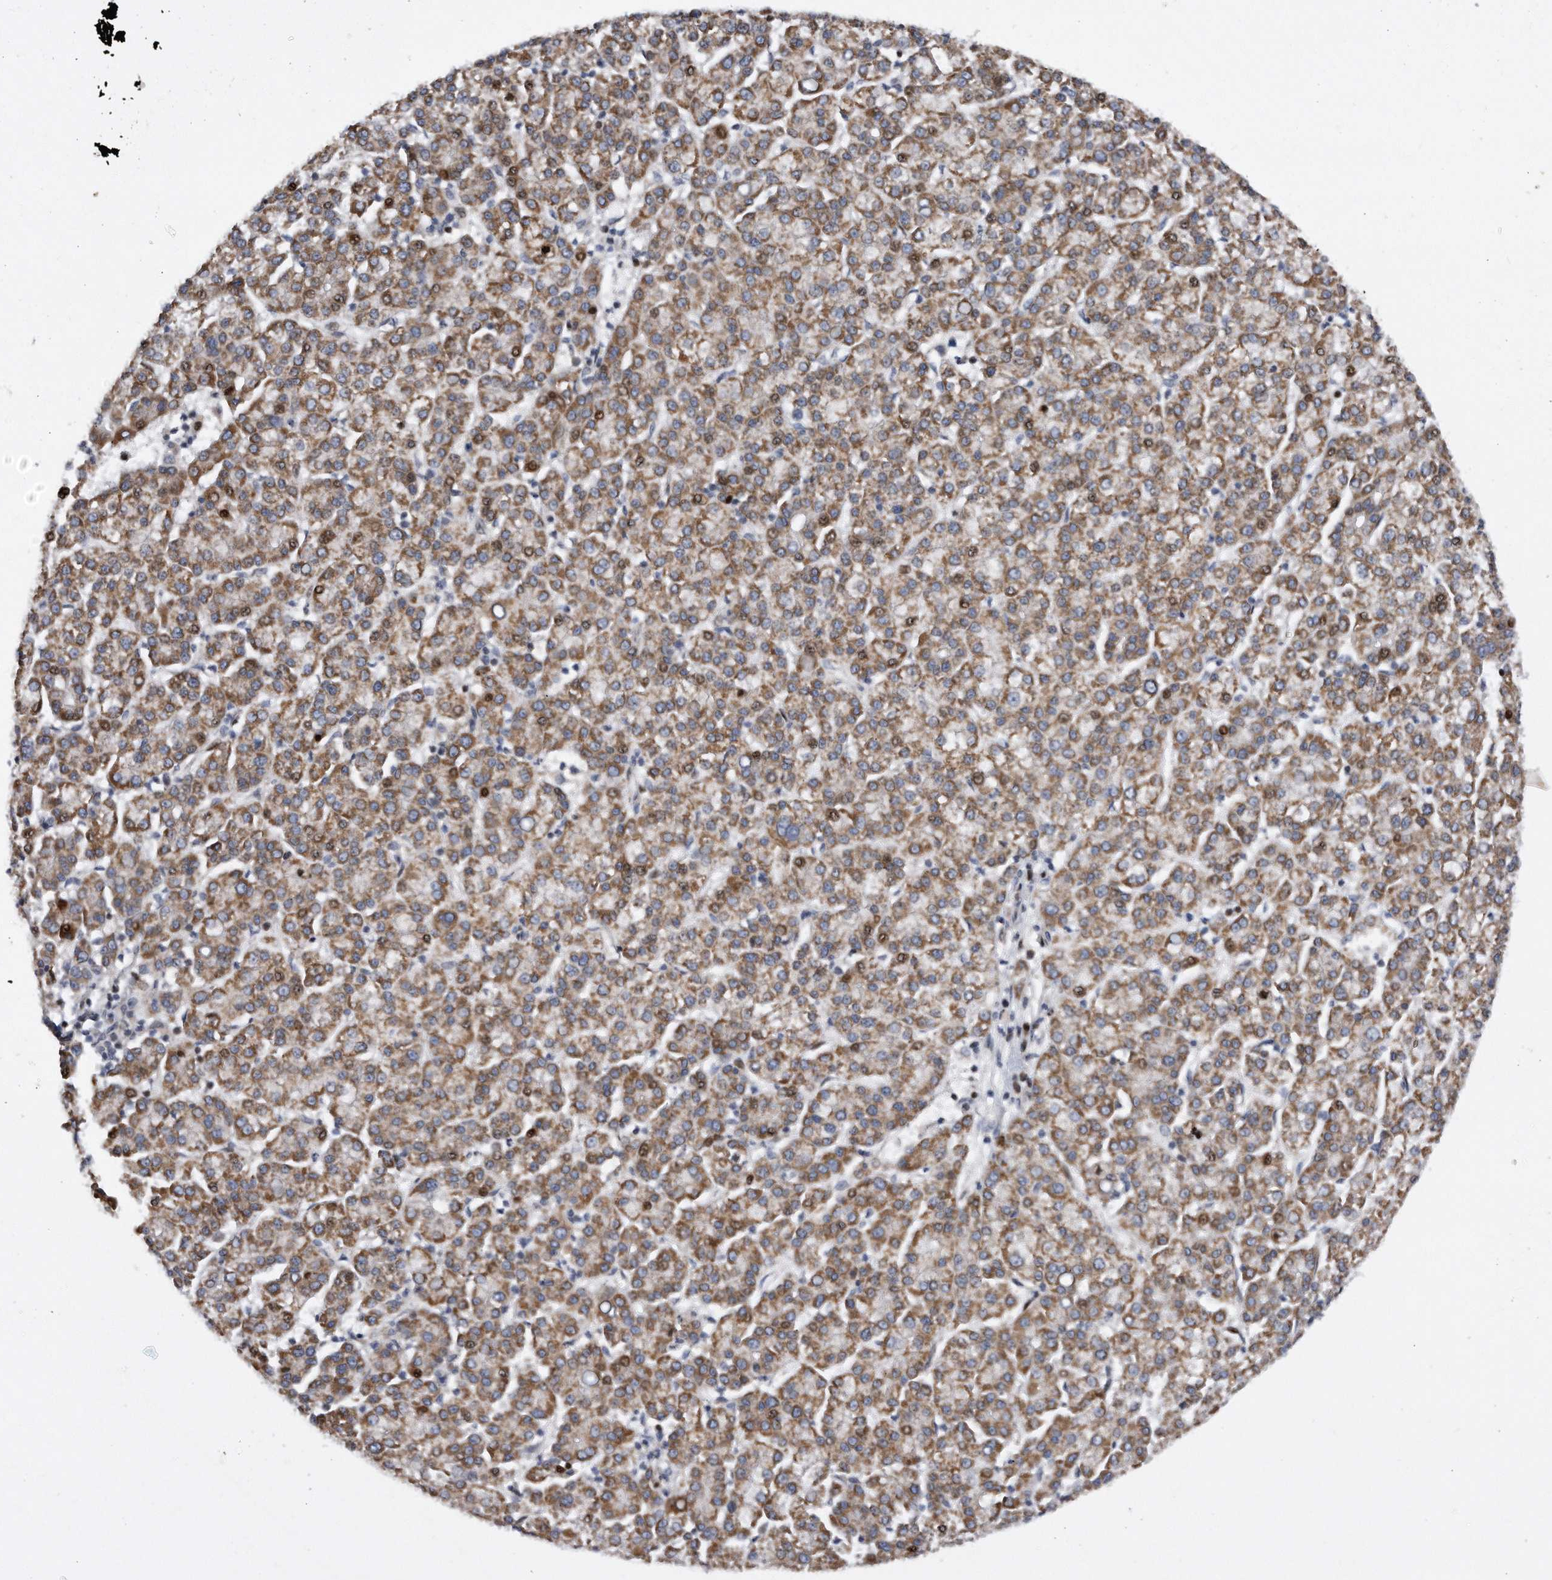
{"staining": {"intensity": "moderate", "quantity": ">75%", "location": "cytoplasmic/membranous"}, "tissue": "liver cancer", "cell_type": "Tumor cells", "image_type": "cancer", "snomed": [{"axis": "morphology", "description": "Carcinoma, Hepatocellular, NOS"}, {"axis": "topography", "description": "Liver"}], "caption": "Brown immunohistochemical staining in hepatocellular carcinoma (liver) exhibits moderate cytoplasmic/membranous staining in about >75% of tumor cells. (DAB (3,3'-diaminobenzidine) IHC with brightfield microscopy, high magnification).", "gene": "CDH12", "patient": {"sex": "female", "age": 58}}